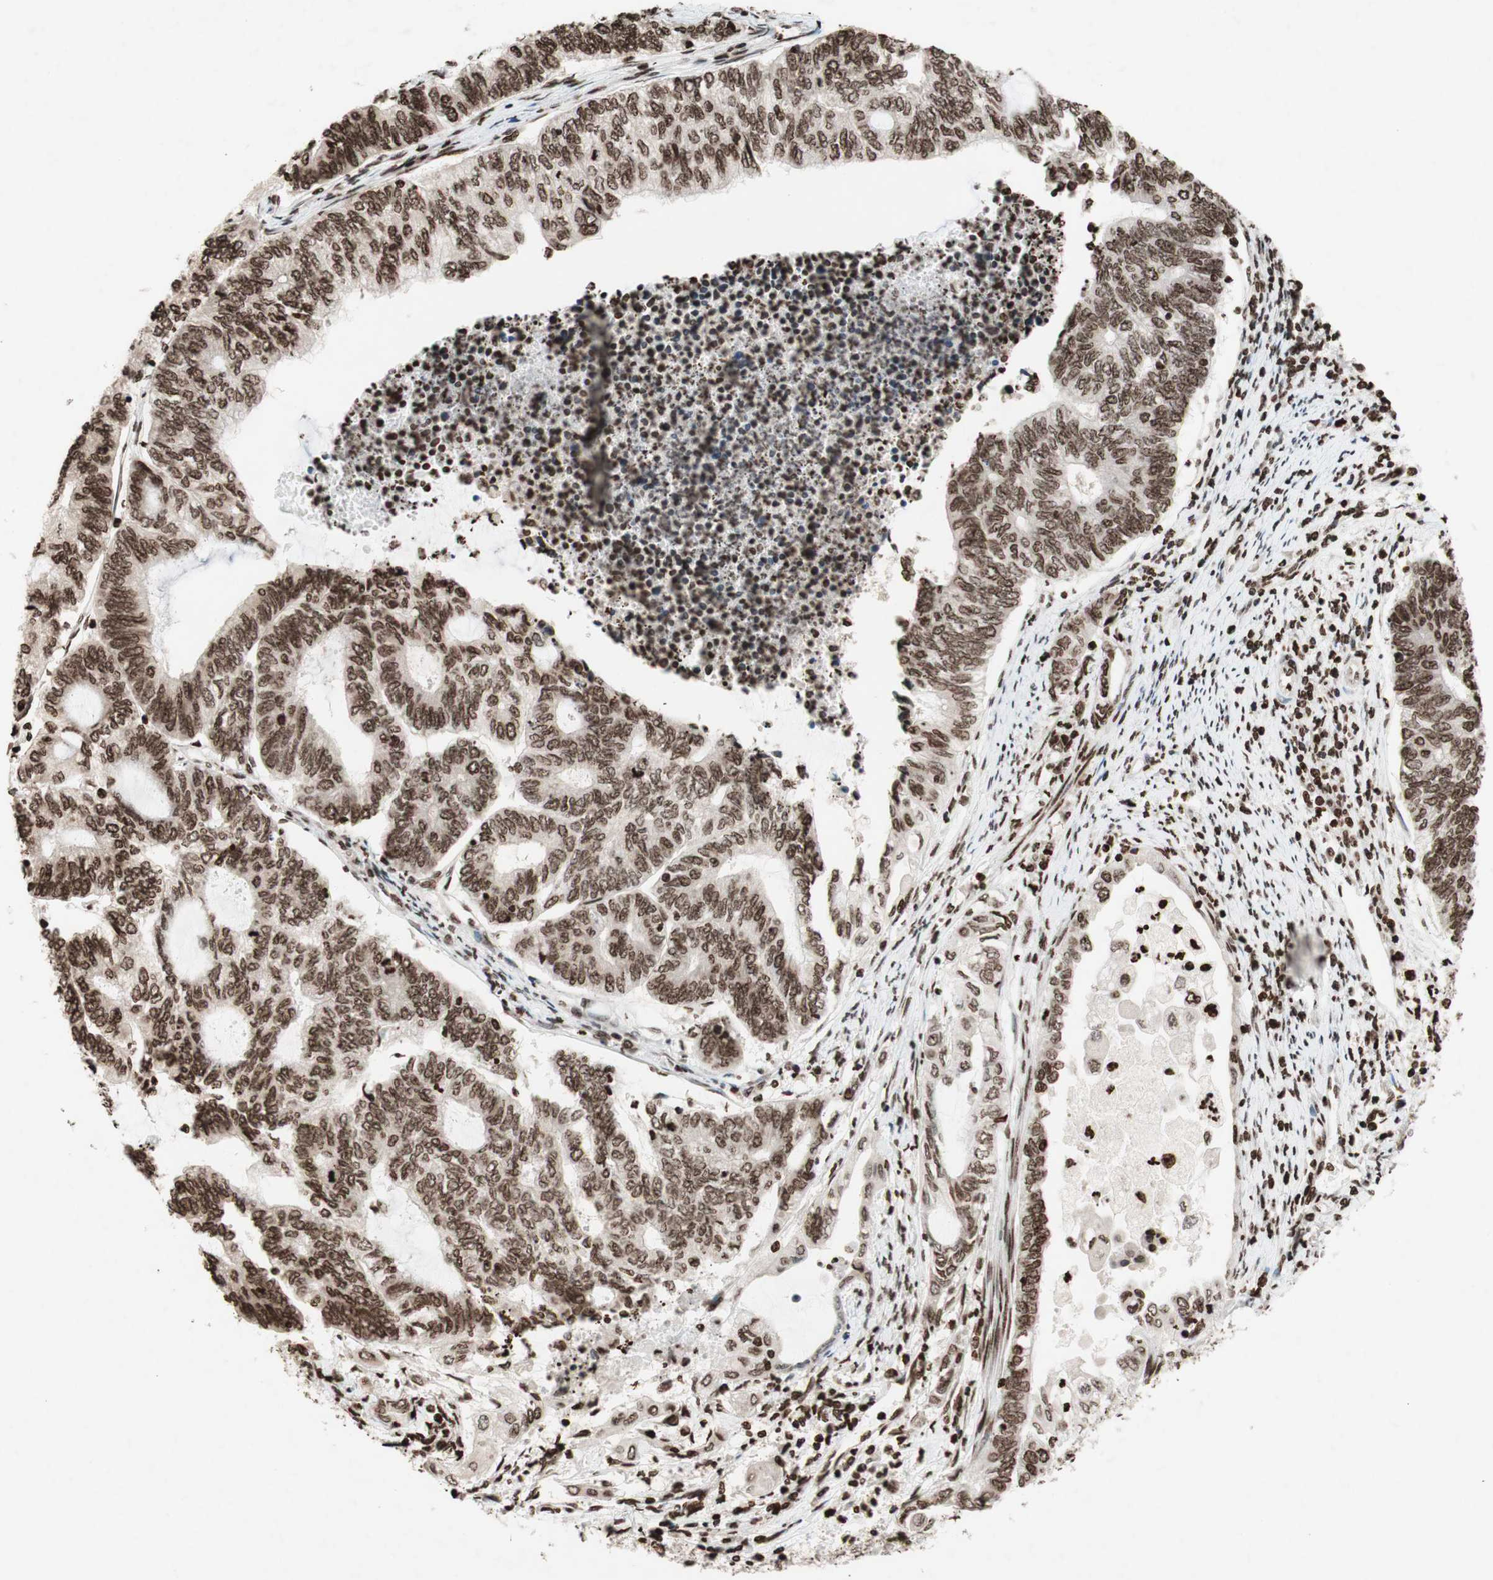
{"staining": {"intensity": "moderate", "quantity": ">75%", "location": "nuclear"}, "tissue": "endometrial cancer", "cell_type": "Tumor cells", "image_type": "cancer", "snomed": [{"axis": "morphology", "description": "Adenocarcinoma, NOS"}, {"axis": "topography", "description": "Uterus"}, {"axis": "topography", "description": "Endometrium"}], "caption": "This micrograph exhibits immunohistochemistry (IHC) staining of endometrial cancer, with medium moderate nuclear expression in about >75% of tumor cells.", "gene": "NCOA3", "patient": {"sex": "female", "age": 70}}